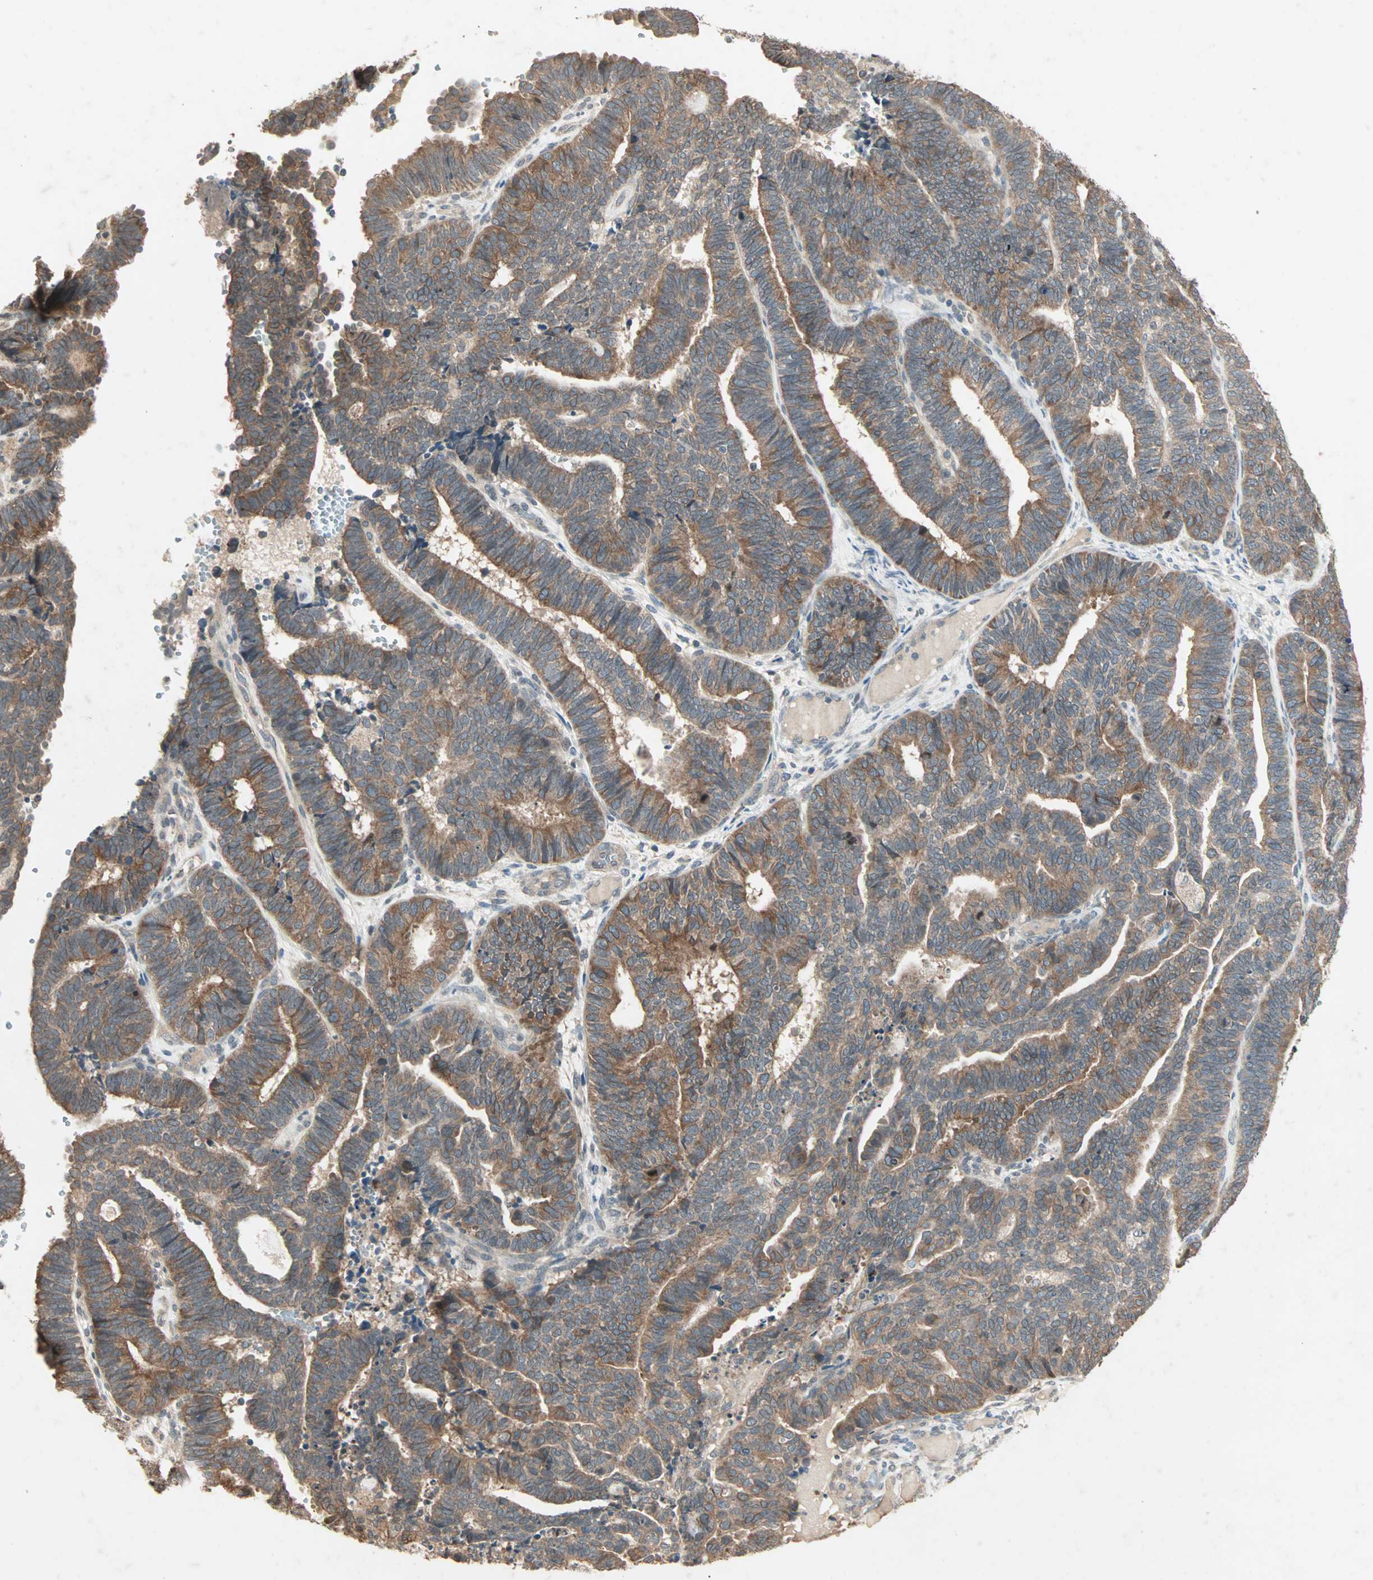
{"staining": {"intensity": "moderate", "quantity": ">75%", "location": "cytoplasmic/membranous"}, "tissue": "endometrial cancer", "cell_type": "Tumor cells", "image_type": "cancer", "snomed": [{"axis": "morphology", "description": "Adenocarcinoma, NOS"}, {"axis": "topography", "description": "Endometrium"}], "caption": "Immunohistochemistry (DAB (3,3'-diaminobenzidine)) staining of human endometrial cancer (adenocarcinoma) shows moderate cytoplasmic/membranous protein staining in approximately >75% of tumor cells. The staining was performed using DAB (3,3'-diaminobenzidine) to visualize the protein expression in brown, while the nuclei were stained in blue with hematoxylin (Magnification: 20x).", "gene": "TTF2", "patient": {"sex": "female", "age": 70}}